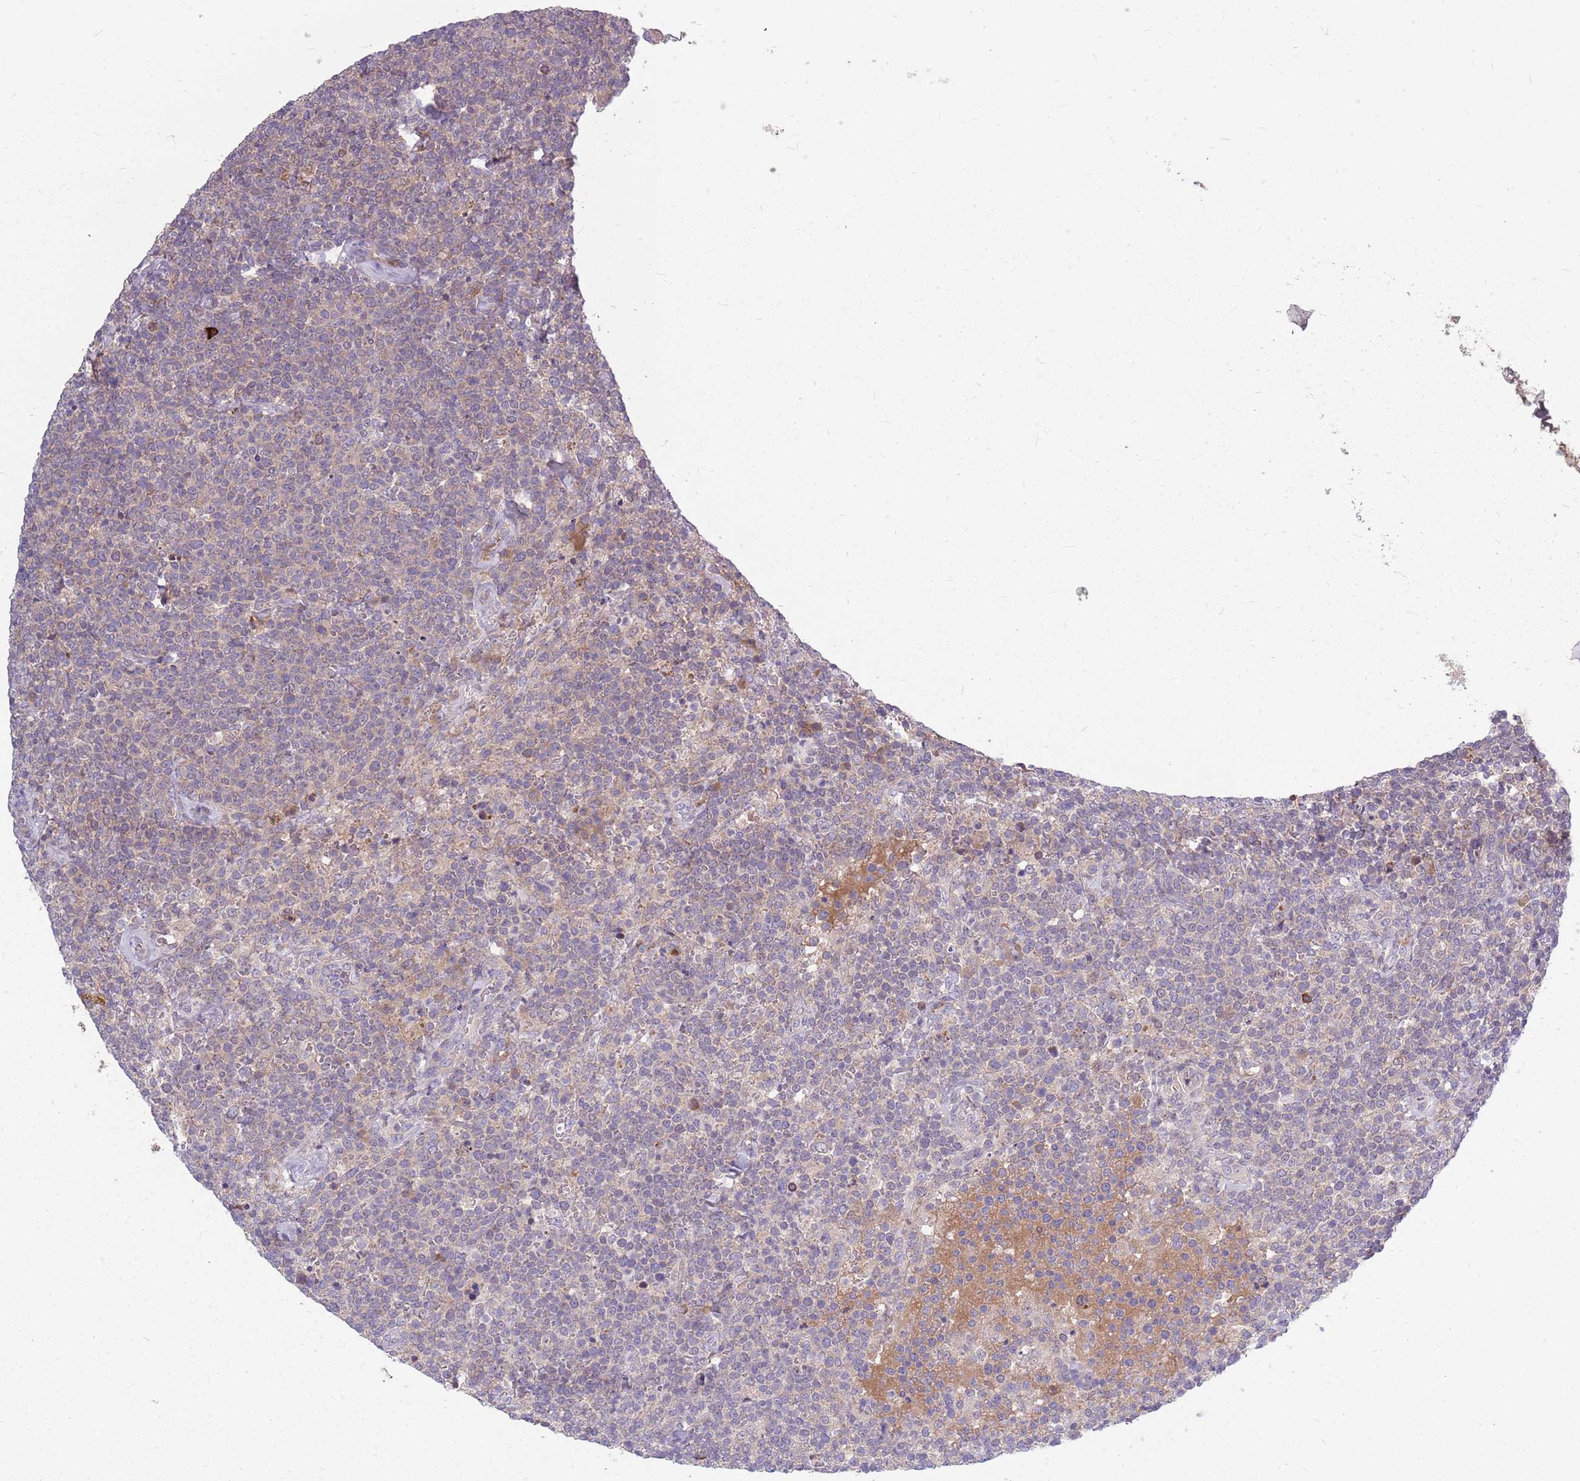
{"staining": {"intensity": "negative", "quantity": "none", "location": "none"}, "tissue": "lymphoma", "cell_type": "Tumor cells", "image_type": "cancer", "snomed": [{"axis": "morphology", "description": "Malignant lymphoma, non-Hodgkin's type, High grade"}, {"axis": "topography", "description": "Lymph node"}], "caption": "The image shows no staining of tumor cells in lymphoma.", "gene": "PPP1R27", "patient": {"sex": "male", "age": 61}}